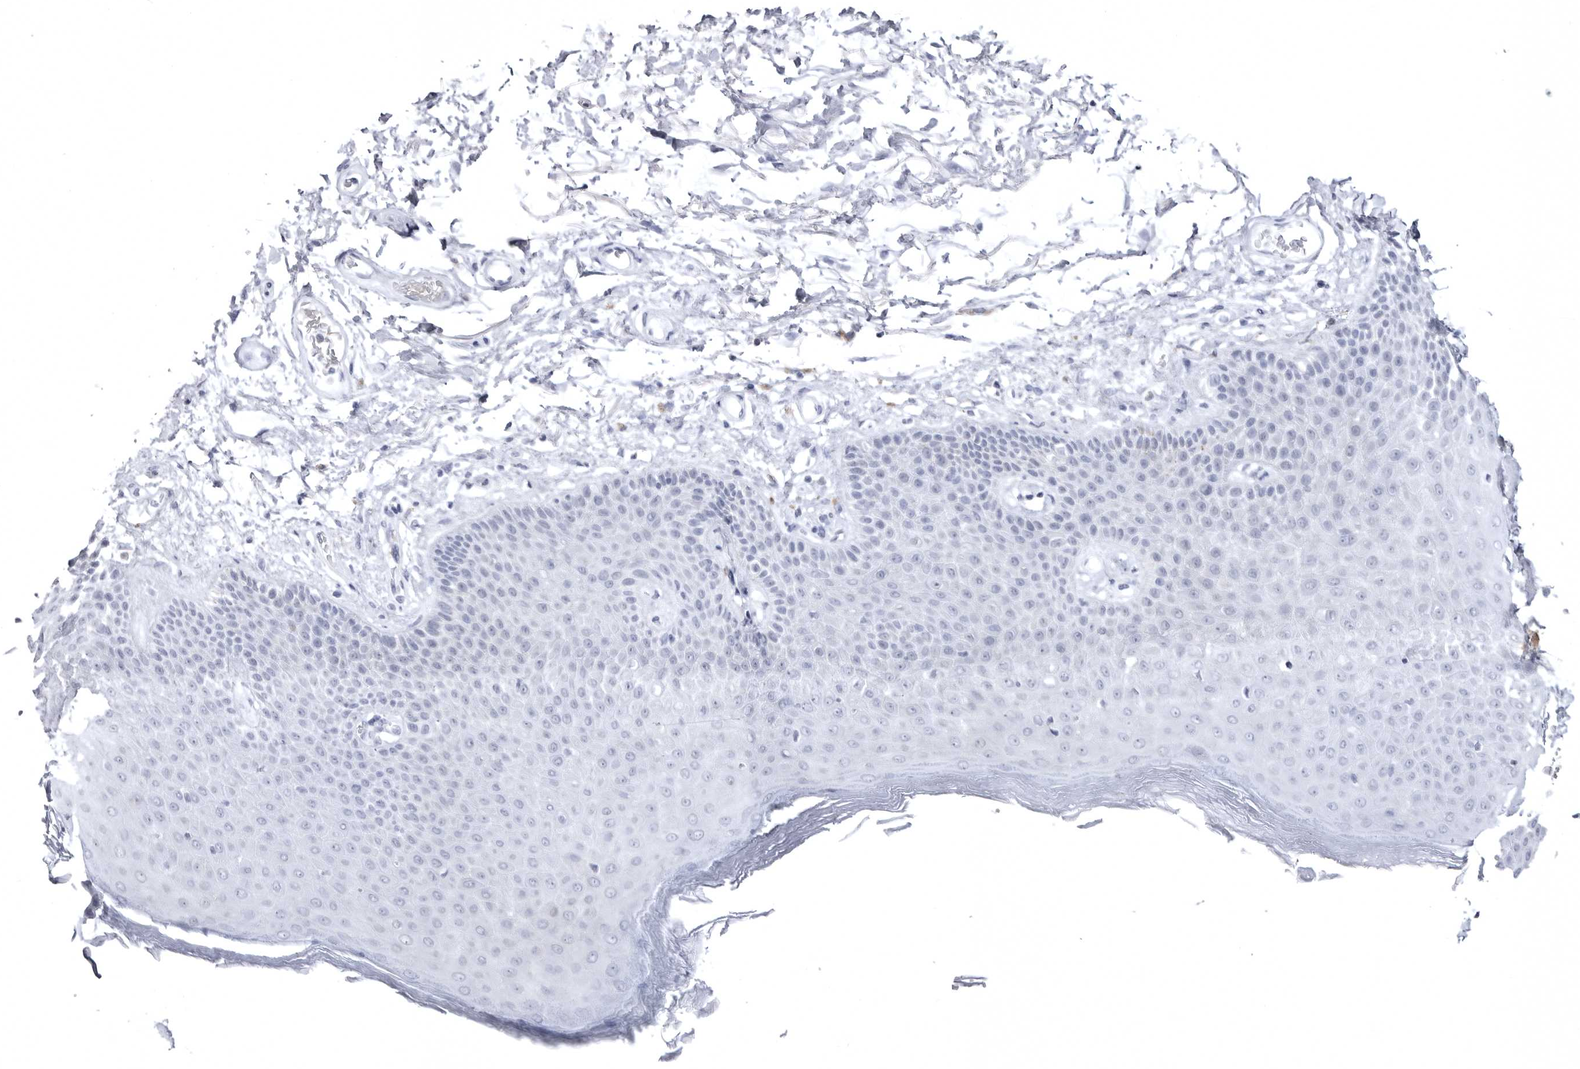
{"staining": {"intensity": "negative", "quantity": "none", "location": "none"}, "tissue": "skin", "cell_type": "Epidermal cells", "image_type": "normal", "snomed": [{"axis": "morphology", "description": "Normal tissue, NOS"}, {"axis": "topography", "description": "Anal"}], "caption": "Histopathology image shows no significant protein staining in epidermal cells of unremarkable skin.", "gene": "STAP2", "patient": {"sex": "male", "age": 74}}